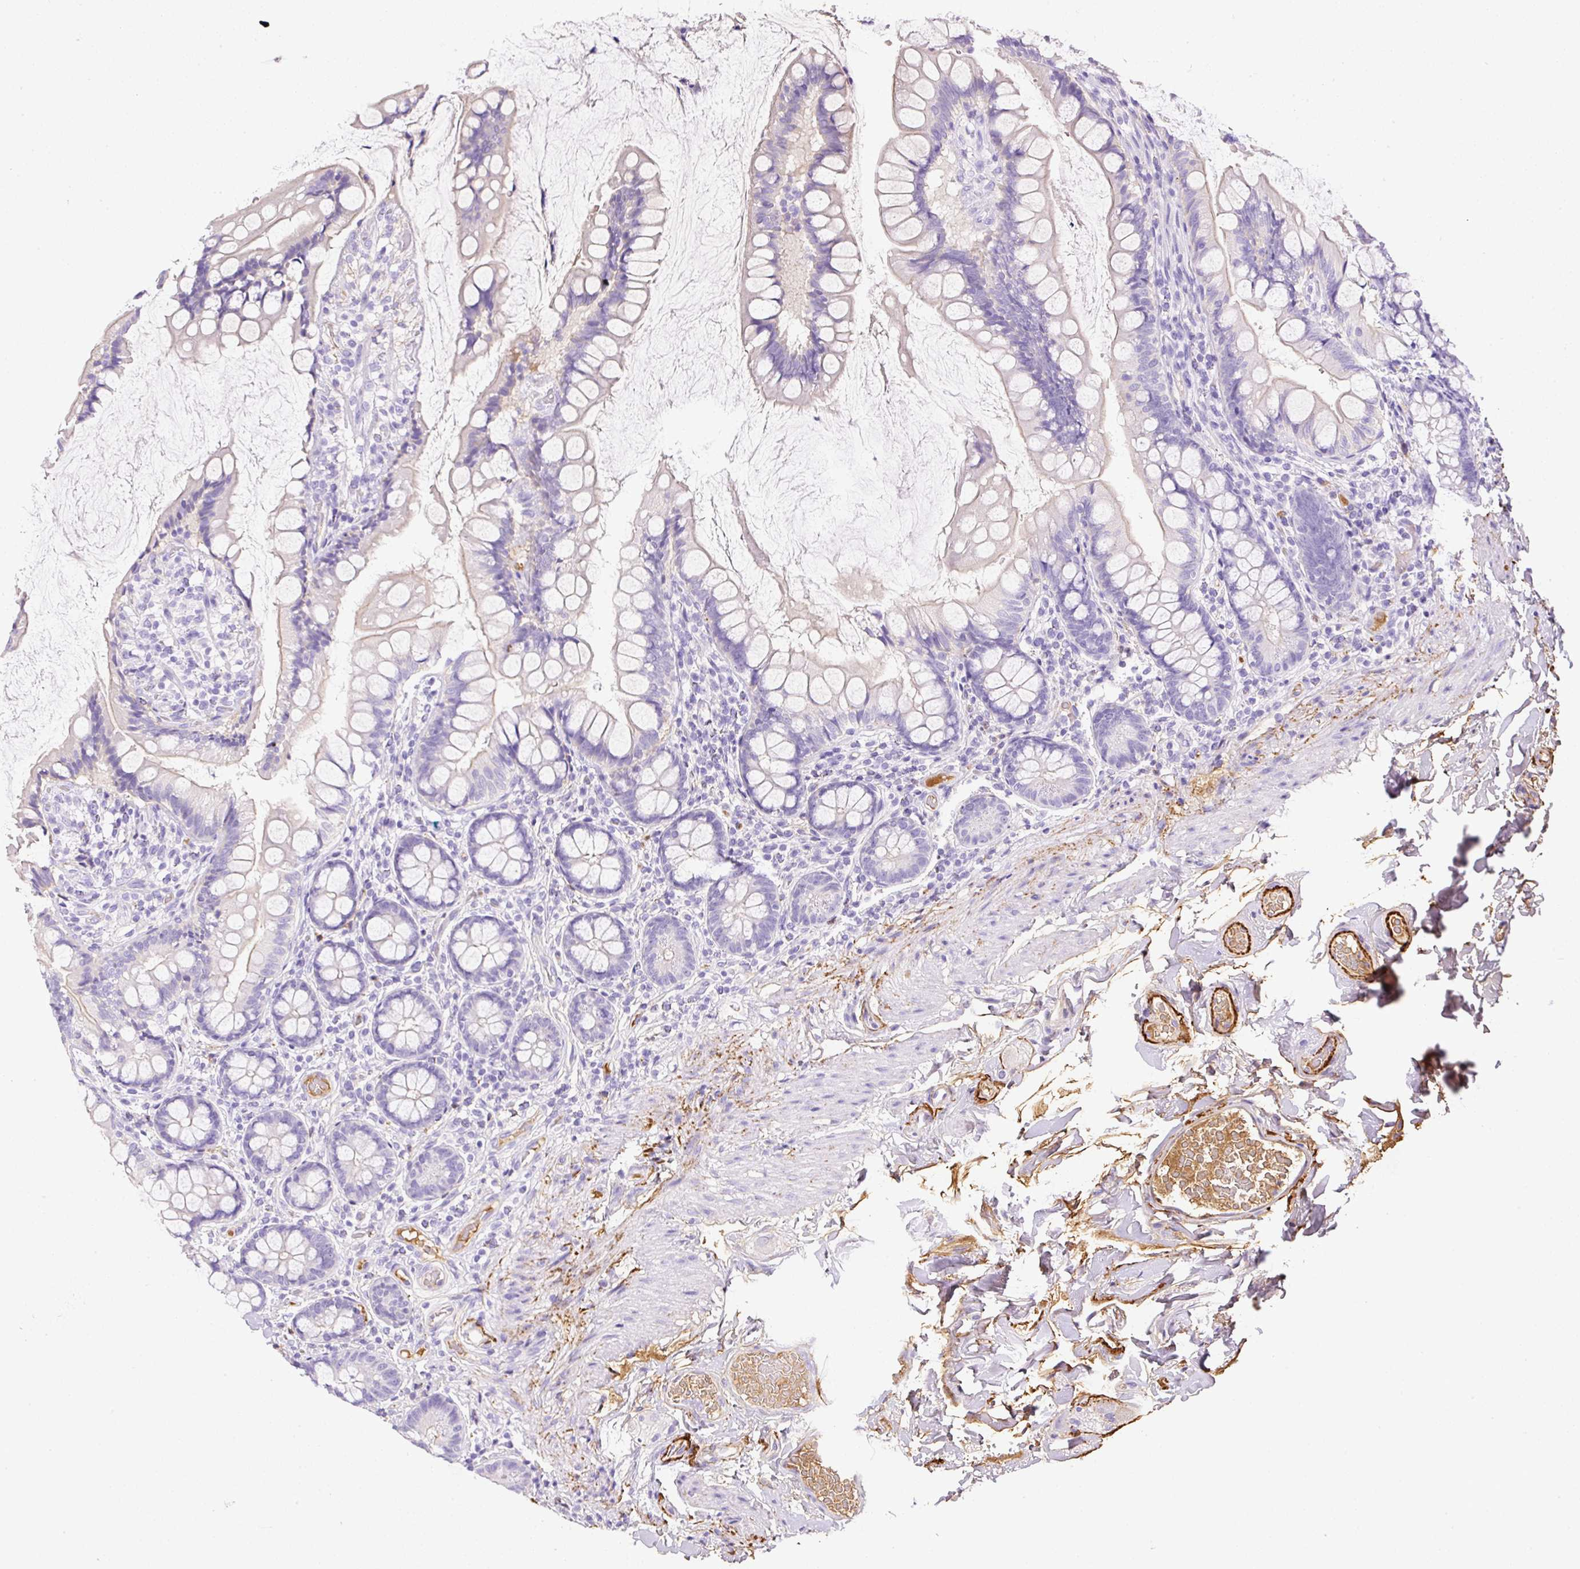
{"staining": {"intensity": "negative", "quantity": "none", "location": "none"}, "tissue": "small intestine", "cell_type": "Glandular cells", "image_type": "normal", "snomed": [{"axis": "morphology", "description": "Normal tissue, NOS"}, {"axis": "topography", "description": "Small intestine"}], "caption": "The photomicrograph exhibits no significant positivity in glandular cells of small intestine. (Brightfield microscopy of DAB immunohistochemistry (IHC) at high magnification).", "gene": "APCS", "patient": {"sex": "male", "age": 70}}